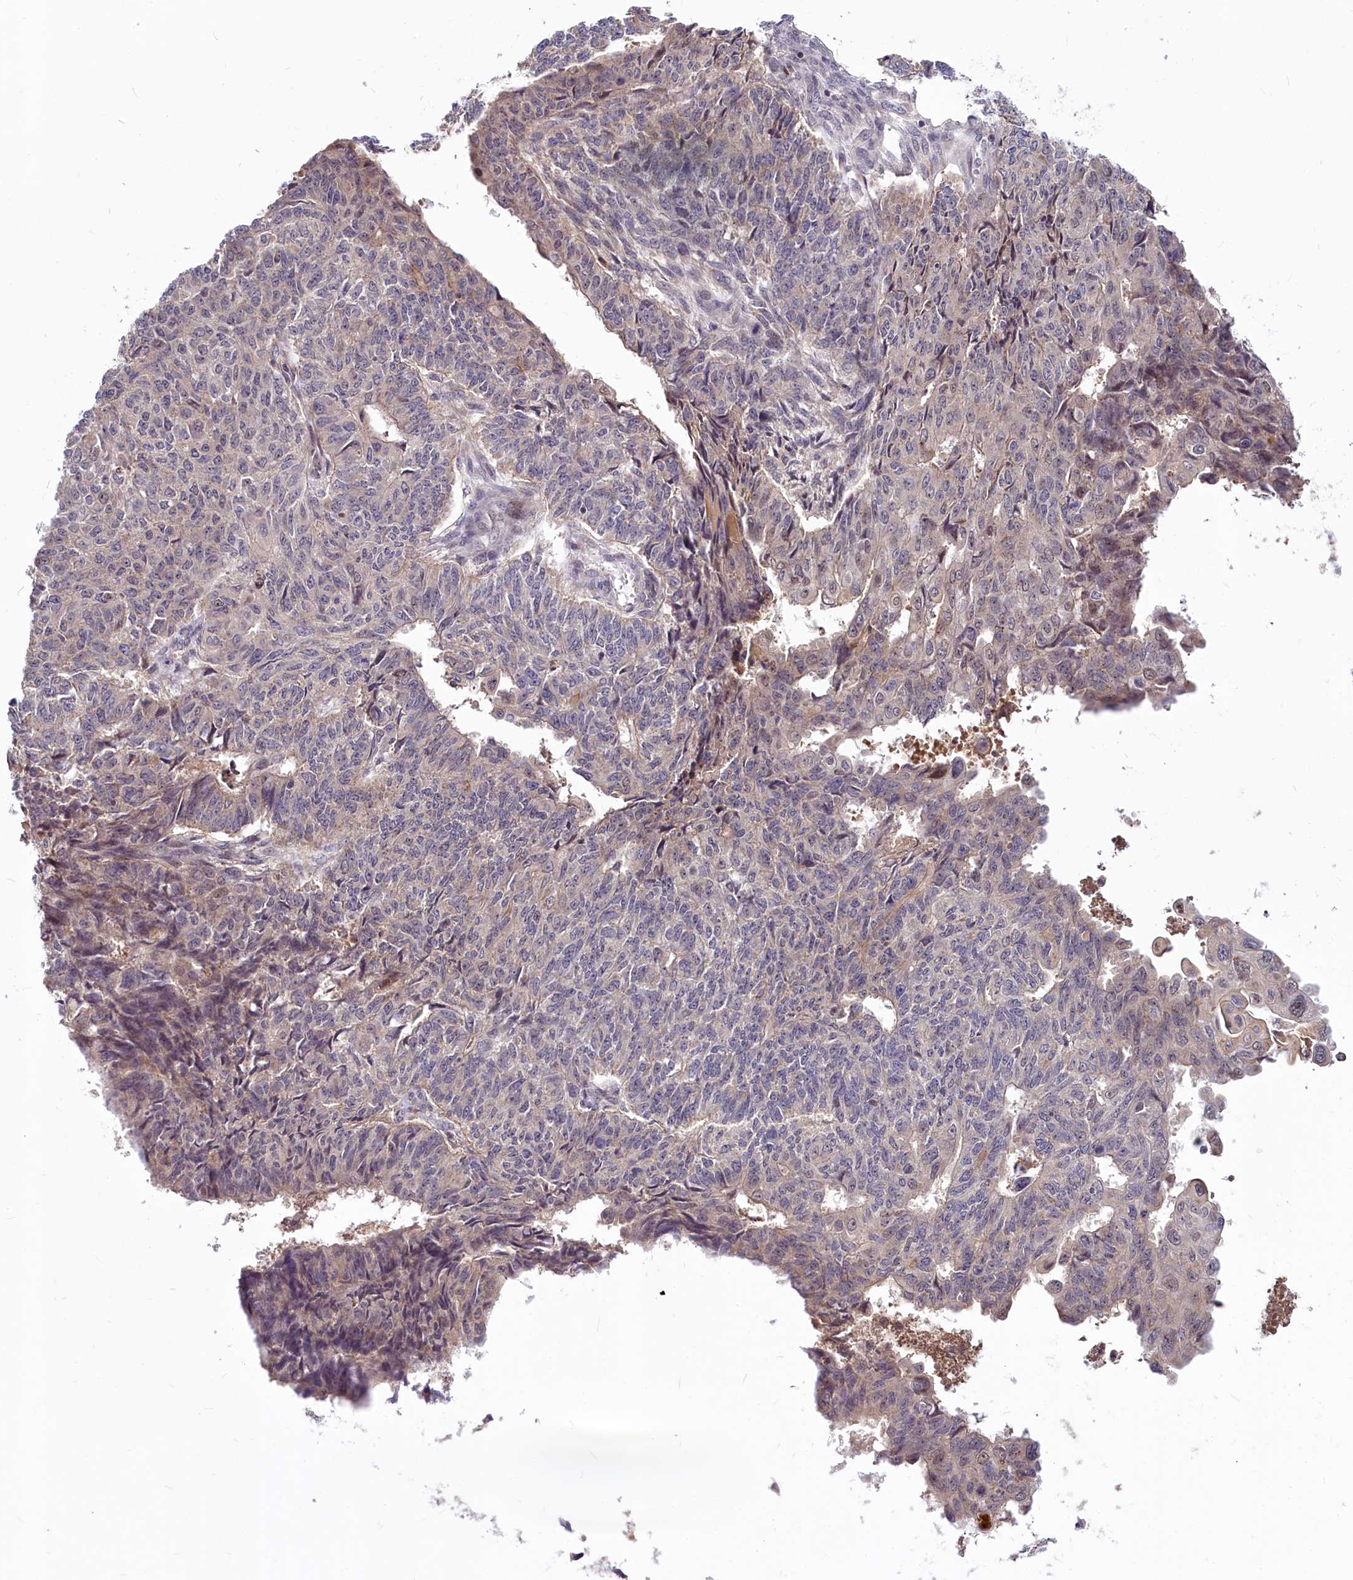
{"staining": {"intensity": "weak", "quantity": "<25%", "location": "cytoplasmic/membranous,nuclear"}, "tissue": "endometrial cancer", "cell_type": "Tumor cells", "image_type": "cancer", "snomed": [{"axis": "morphology", "description": "Adenocarcinoma, NOS"}, {"axis": "topography", "description": "Endometrium"}], "caption": "Immunohistochemistry photomicrograph of neoplastic tissue: human endometrial cancer (adenocarcinoma) stained with DAB demonstrates no significant protein staining in tumor cells.", "gene": "MAML2", "patient": {"sex": "female", "age": 32}}